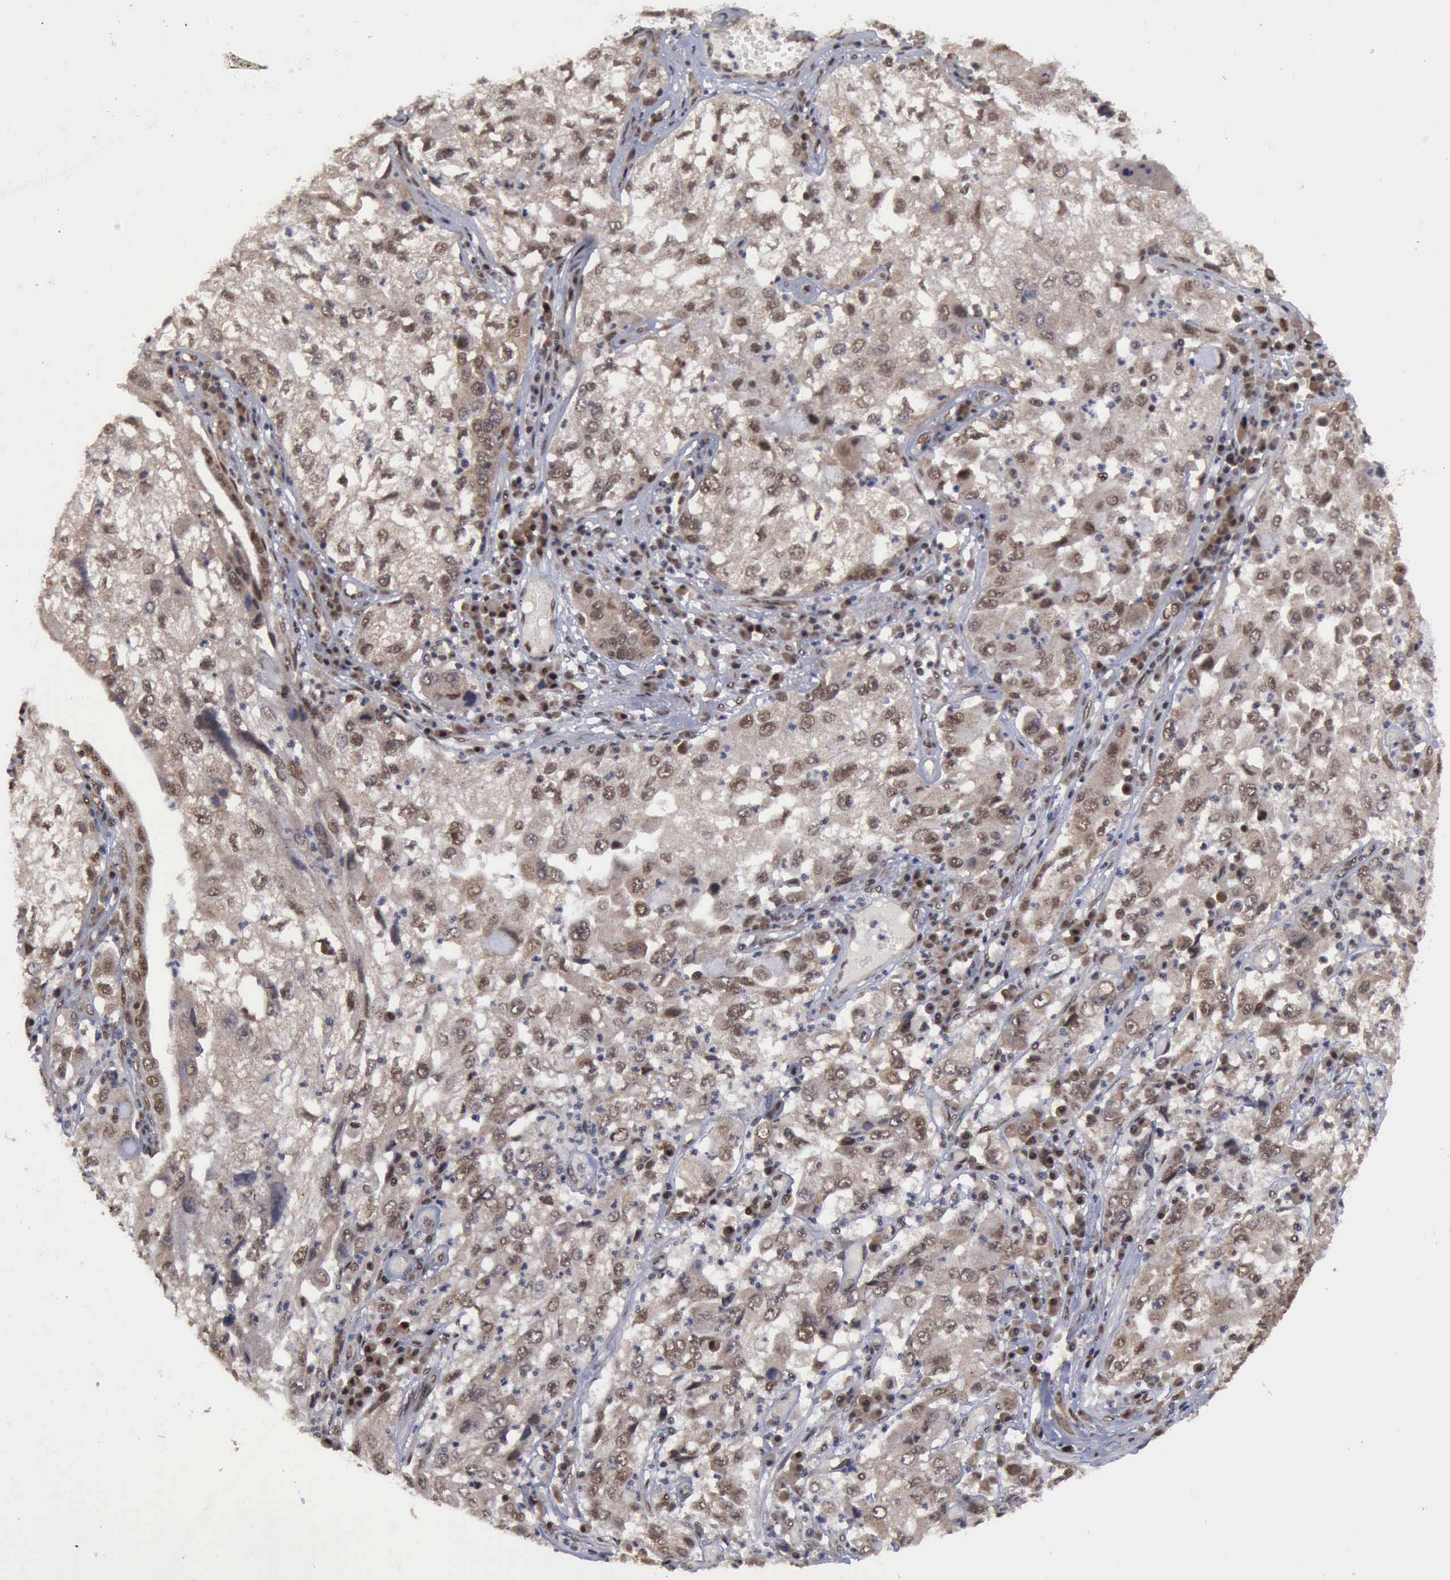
{"staining": {"intensity": "weak", "quantity": ">75%", "location": "cytoplasmic/membranous,nuclear"}, "tissue": "cervical cancer", "cell_type": "Tumor cells", "image_type": "cancer", "snomed": [{"axis": "morphology", "description": "Squamous cell carcinoma, NOS"}, {"axis": "topography", "description": "Cervix"}], "caption": "Cervical cancer (squamous cell carcinoma) stained with a protein marker shows weak staining in tumor cells.", "gene": "RTCB", "patient": {"sex": "female", "age": 36}}